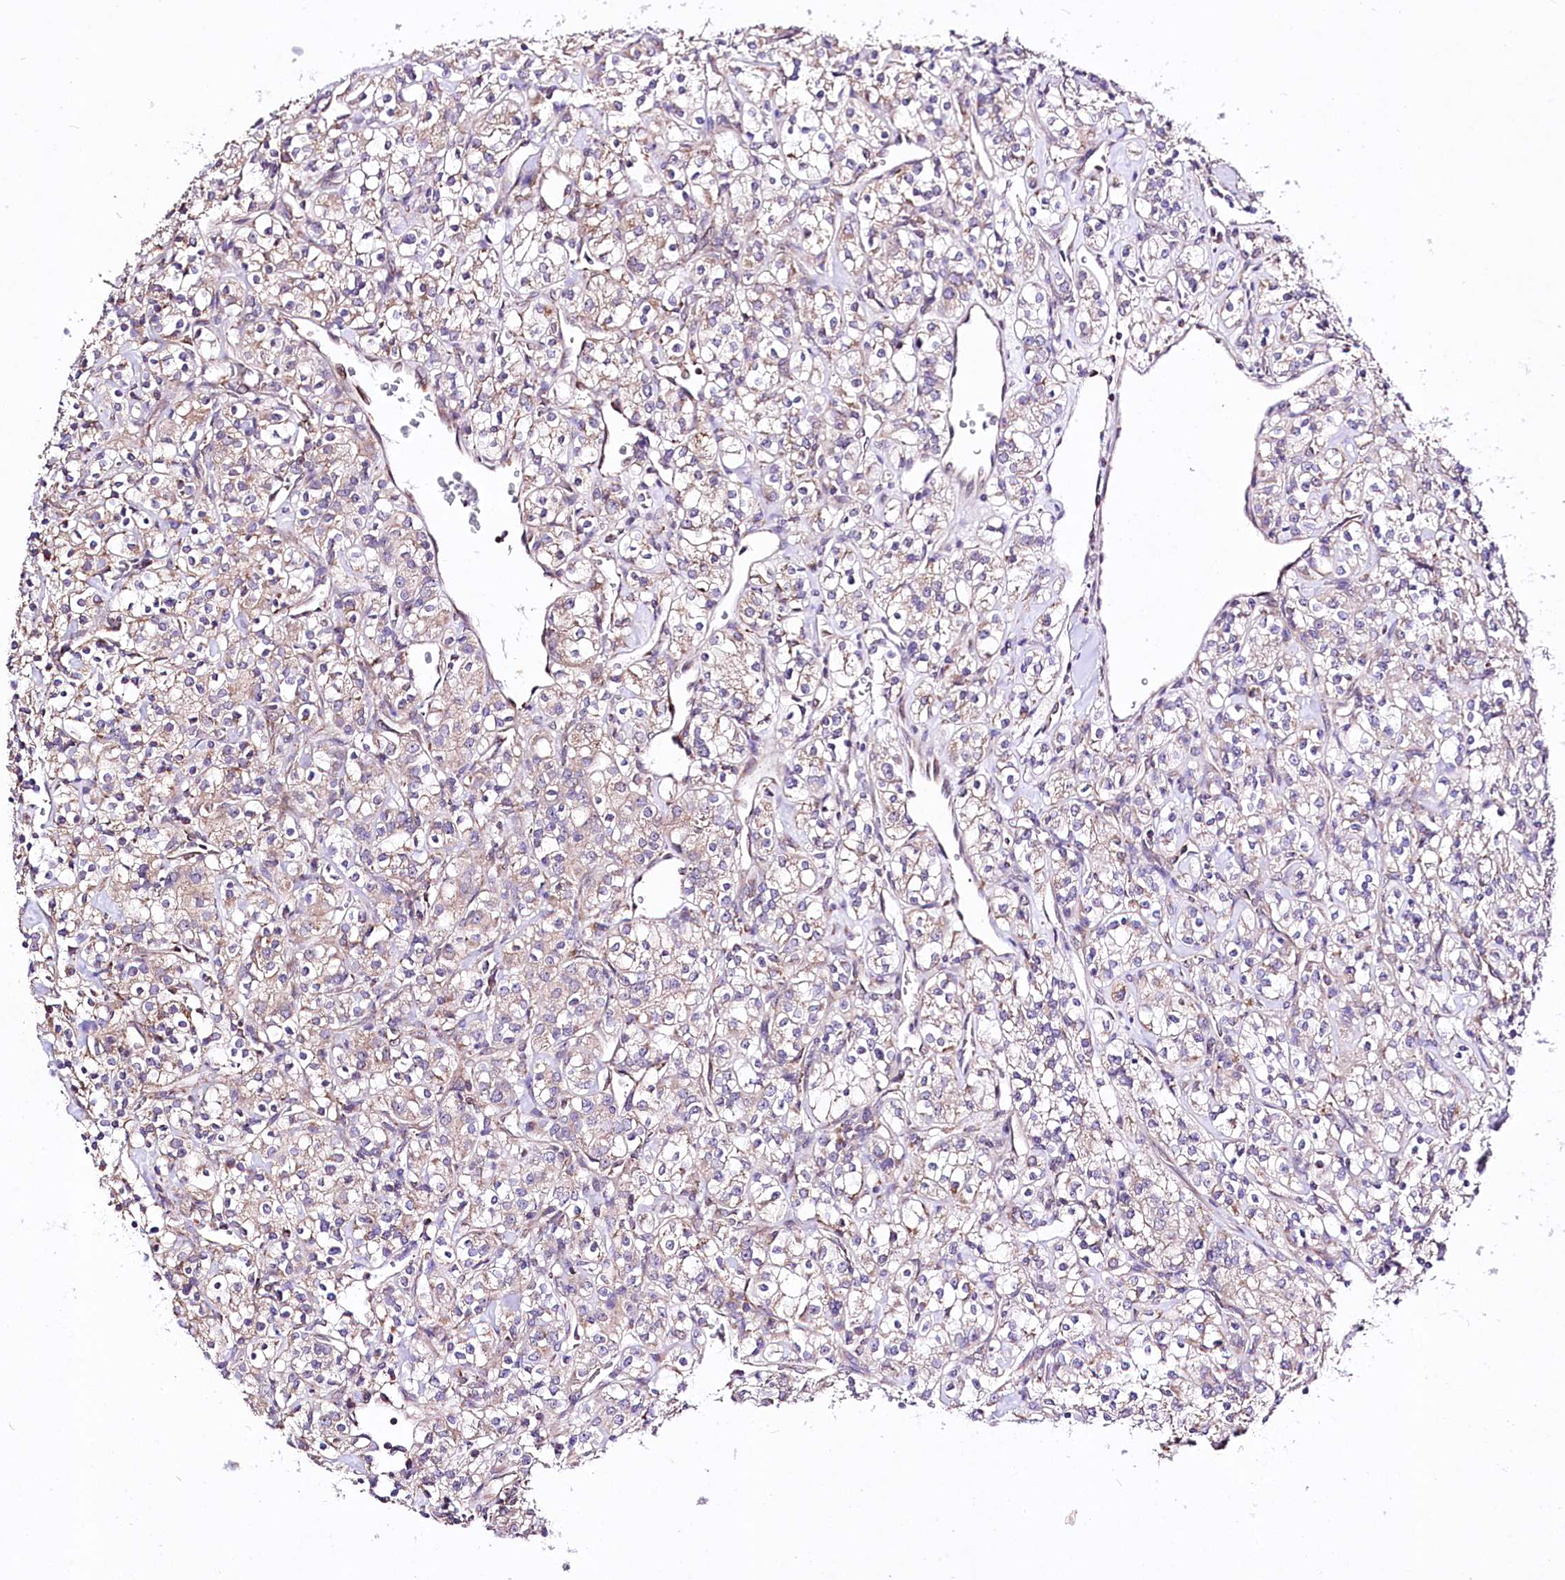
{"staining": {"intensity": "weak", "quantity": "<25%", "location": "cytoplasmic/membranous"}, "tissue": "renal cancer", "cell_type": "Tumor cells", "image_type": "cancer", "snomed": [{"axis": "morphology", "description": "Adenocarcinoma, NOS"}, {"axis": "topography", "description": "Kidney"}], "caption": "Immunohistochemical staining of renal cancer exhibits no significant expression in tumor cells.", "gene": "ATE1", "patient": {"sex": "male", "age": 77}}